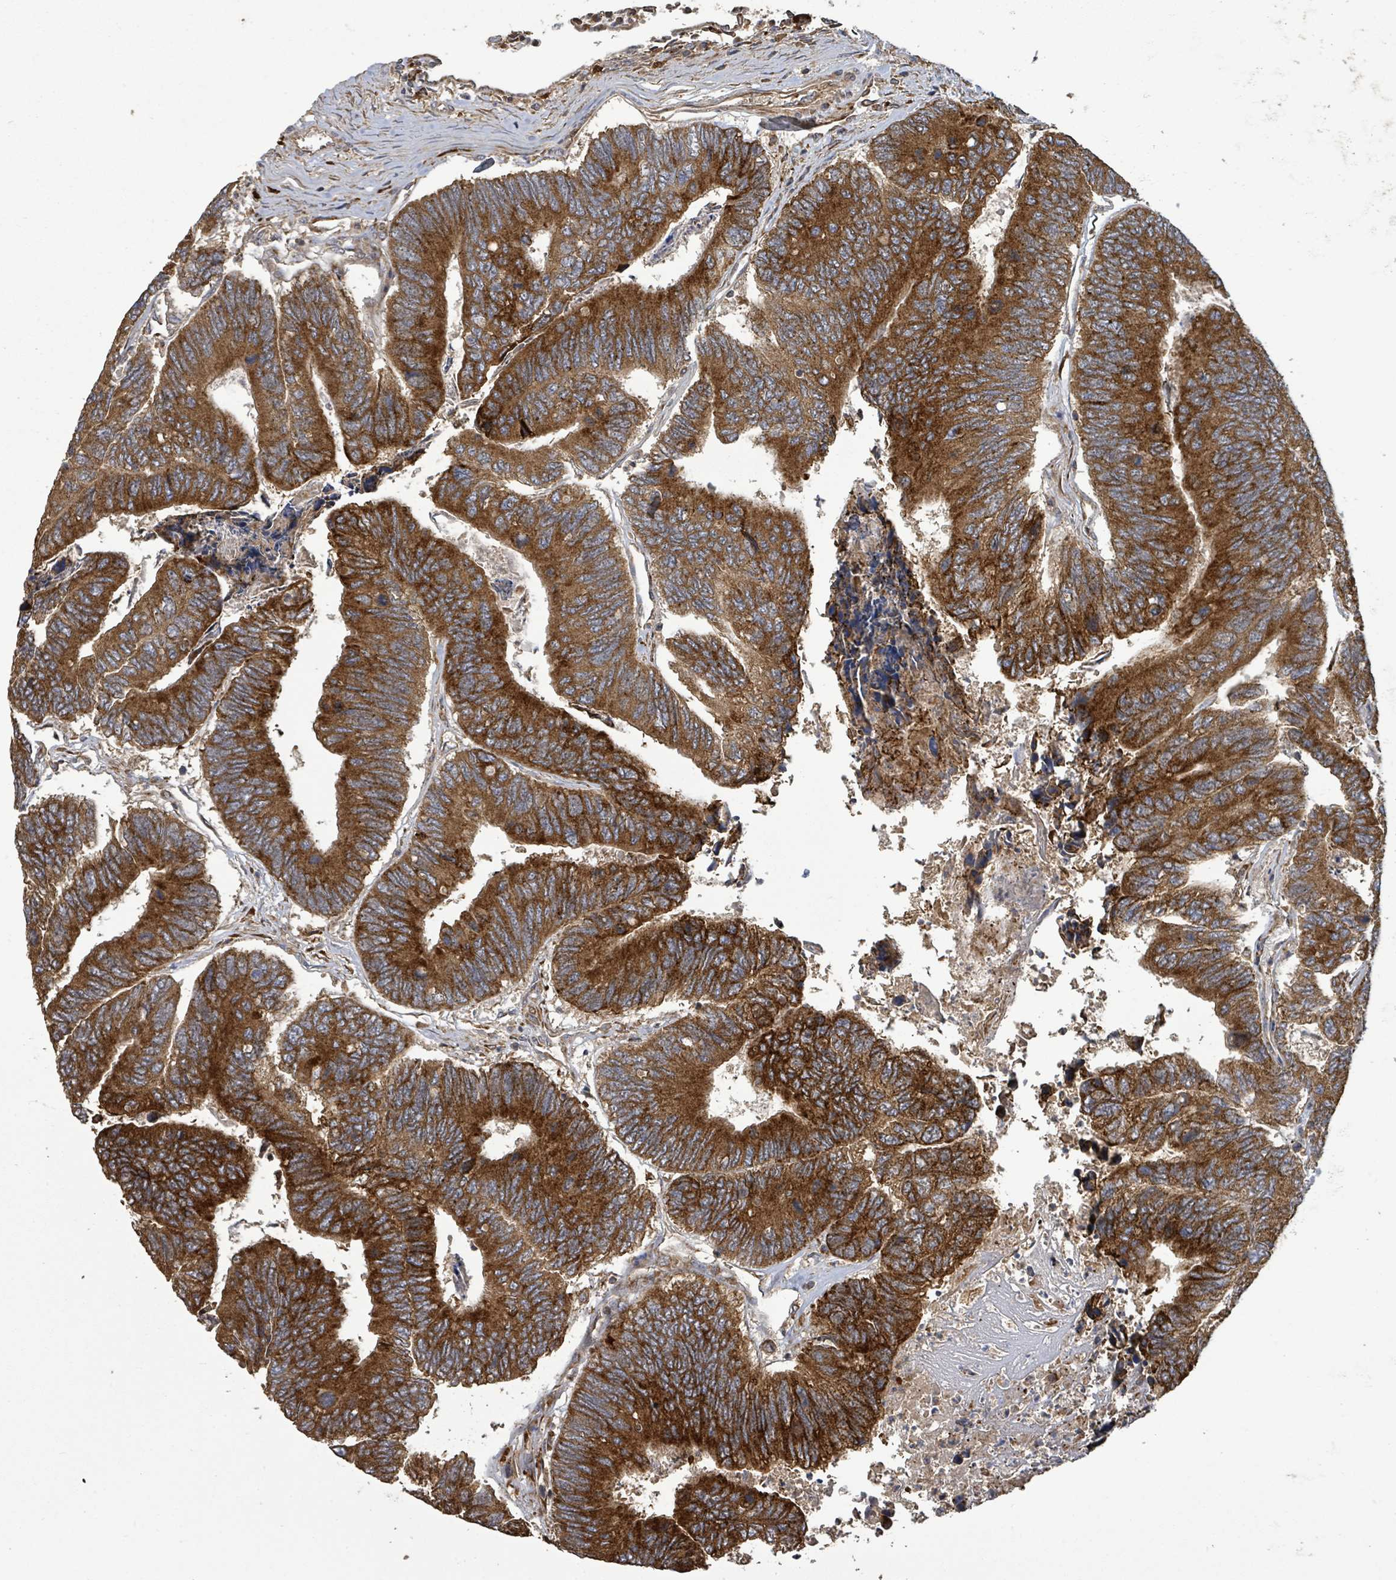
{"staining": {"intensity": "strong", "quantity": ">75%", "location": "cytoplasmic/membranous"}, "tissue": "colorectal cancer", "cell_type": "Tumor cells", "image_type": "cancer", "snomed": [{"axis": "morphology", "description": "Adenocarcinoma, NOS"}, {"axis": "topography", "description": "Colon"}], "caption": "The histopathology image exhibits staining of colorectal cancer (adenocarcinoma), revealing strong cytoplasmic/membranous protein positivity (brown color) within tumor cells. (IHC, brightfield microscopy, high magnification).", "gene": "STARD4", "patient": {"sex": "female", "age": 67}}